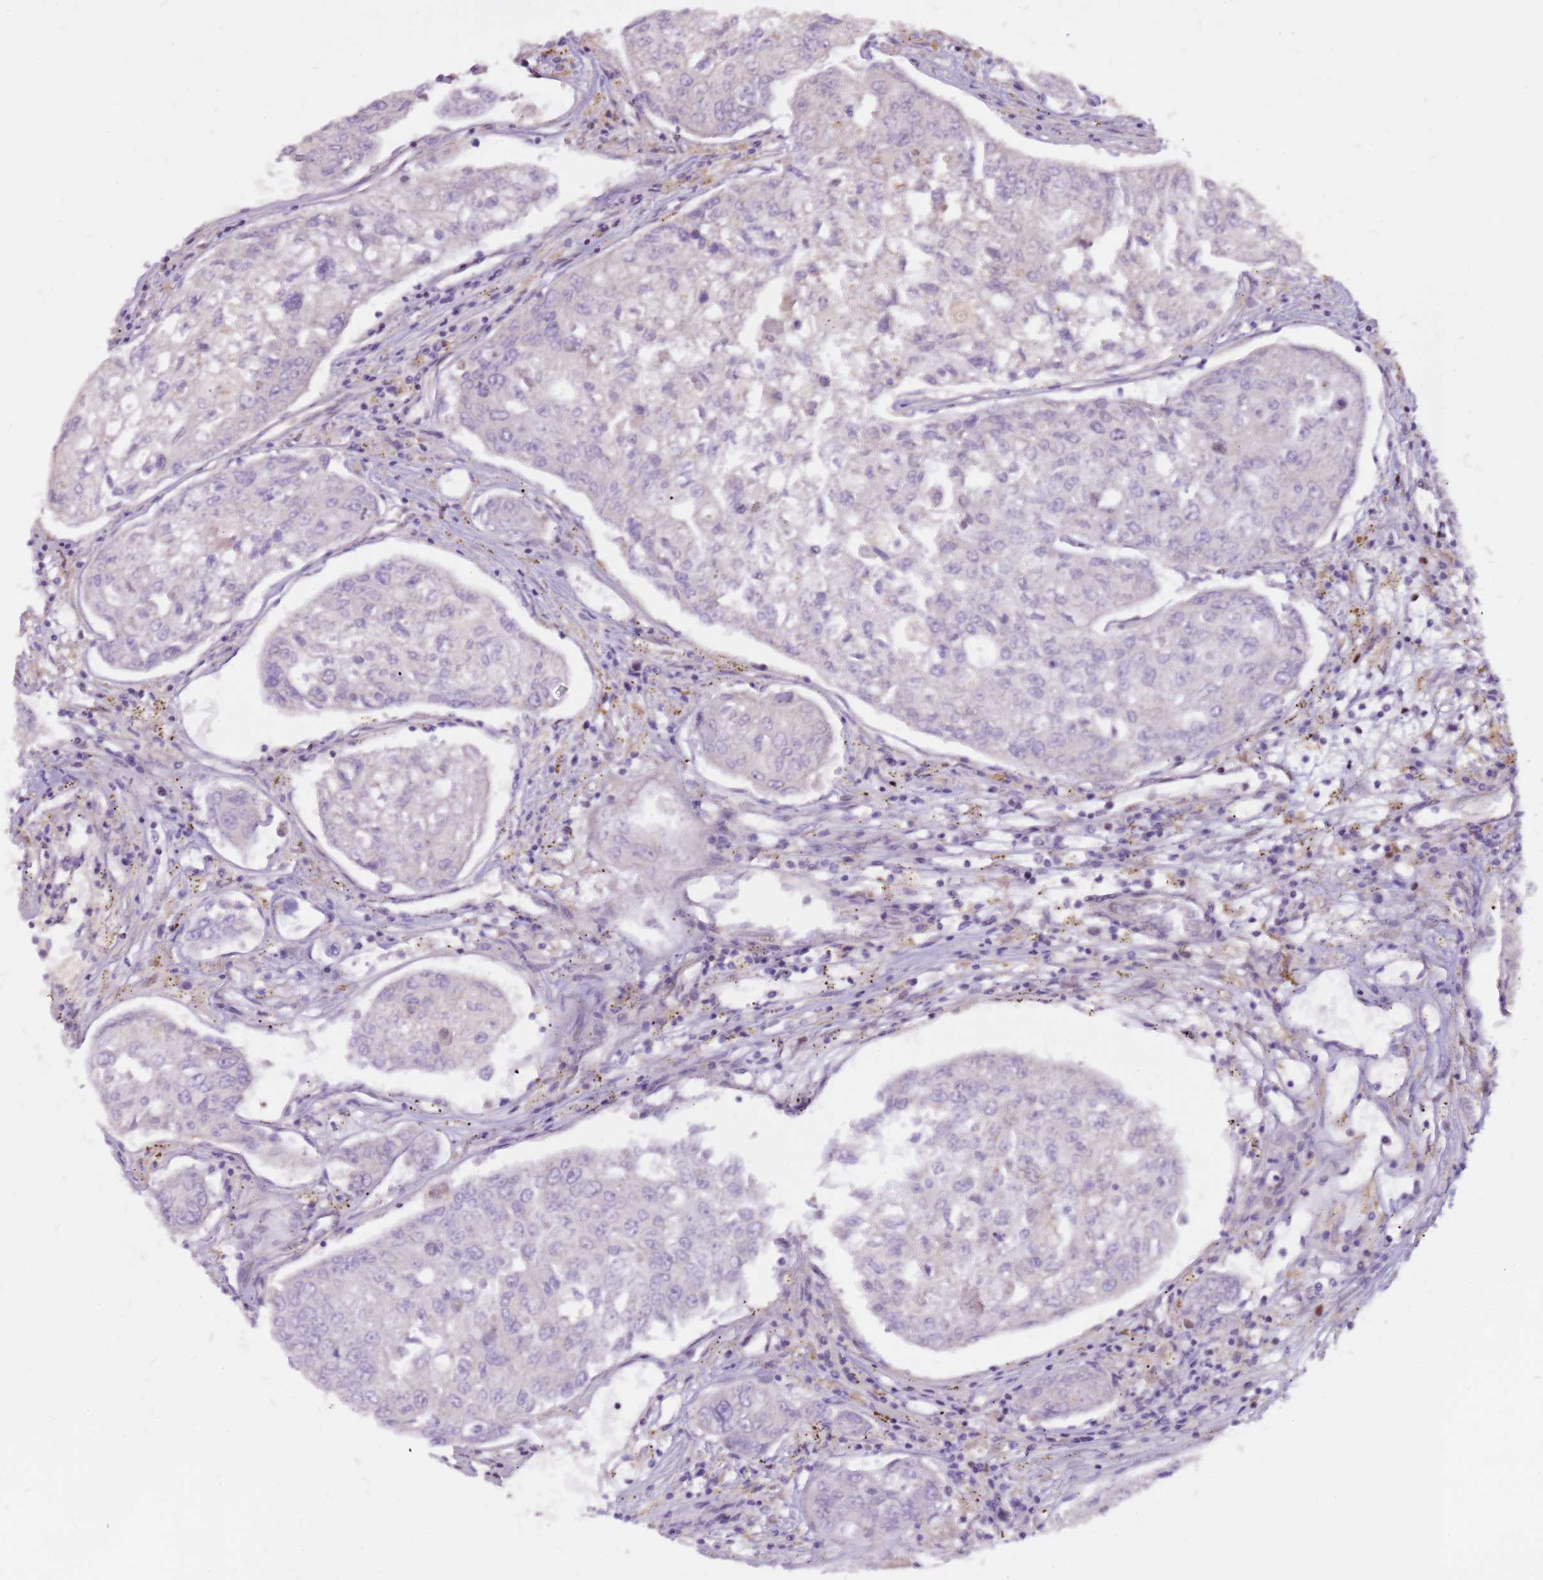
{"staining": {"intensity": "negative", "quantity": "none", "location": "none"}, "tissue": "urothelial cancer", "cell_type": "Tumor cells", "image_type": "cancer", "snomed": [{"axis": "morphology", "description": "Urothelial carcinoma, High grade"}, {"axis": "topography", "description": "Lymph node"}, {"axis": "topography", "description": "Urinary bladder"}], "caption": "There is no significant expression in tumor cells of urothelial carcinoma (high-grade). Brightfield microscopy of IHC stained with DAB (brown) and hematoxylin (blue), captured at high magnification.", "gene": "WASHC4", "patient": {"sex": "male", "age": 51}}